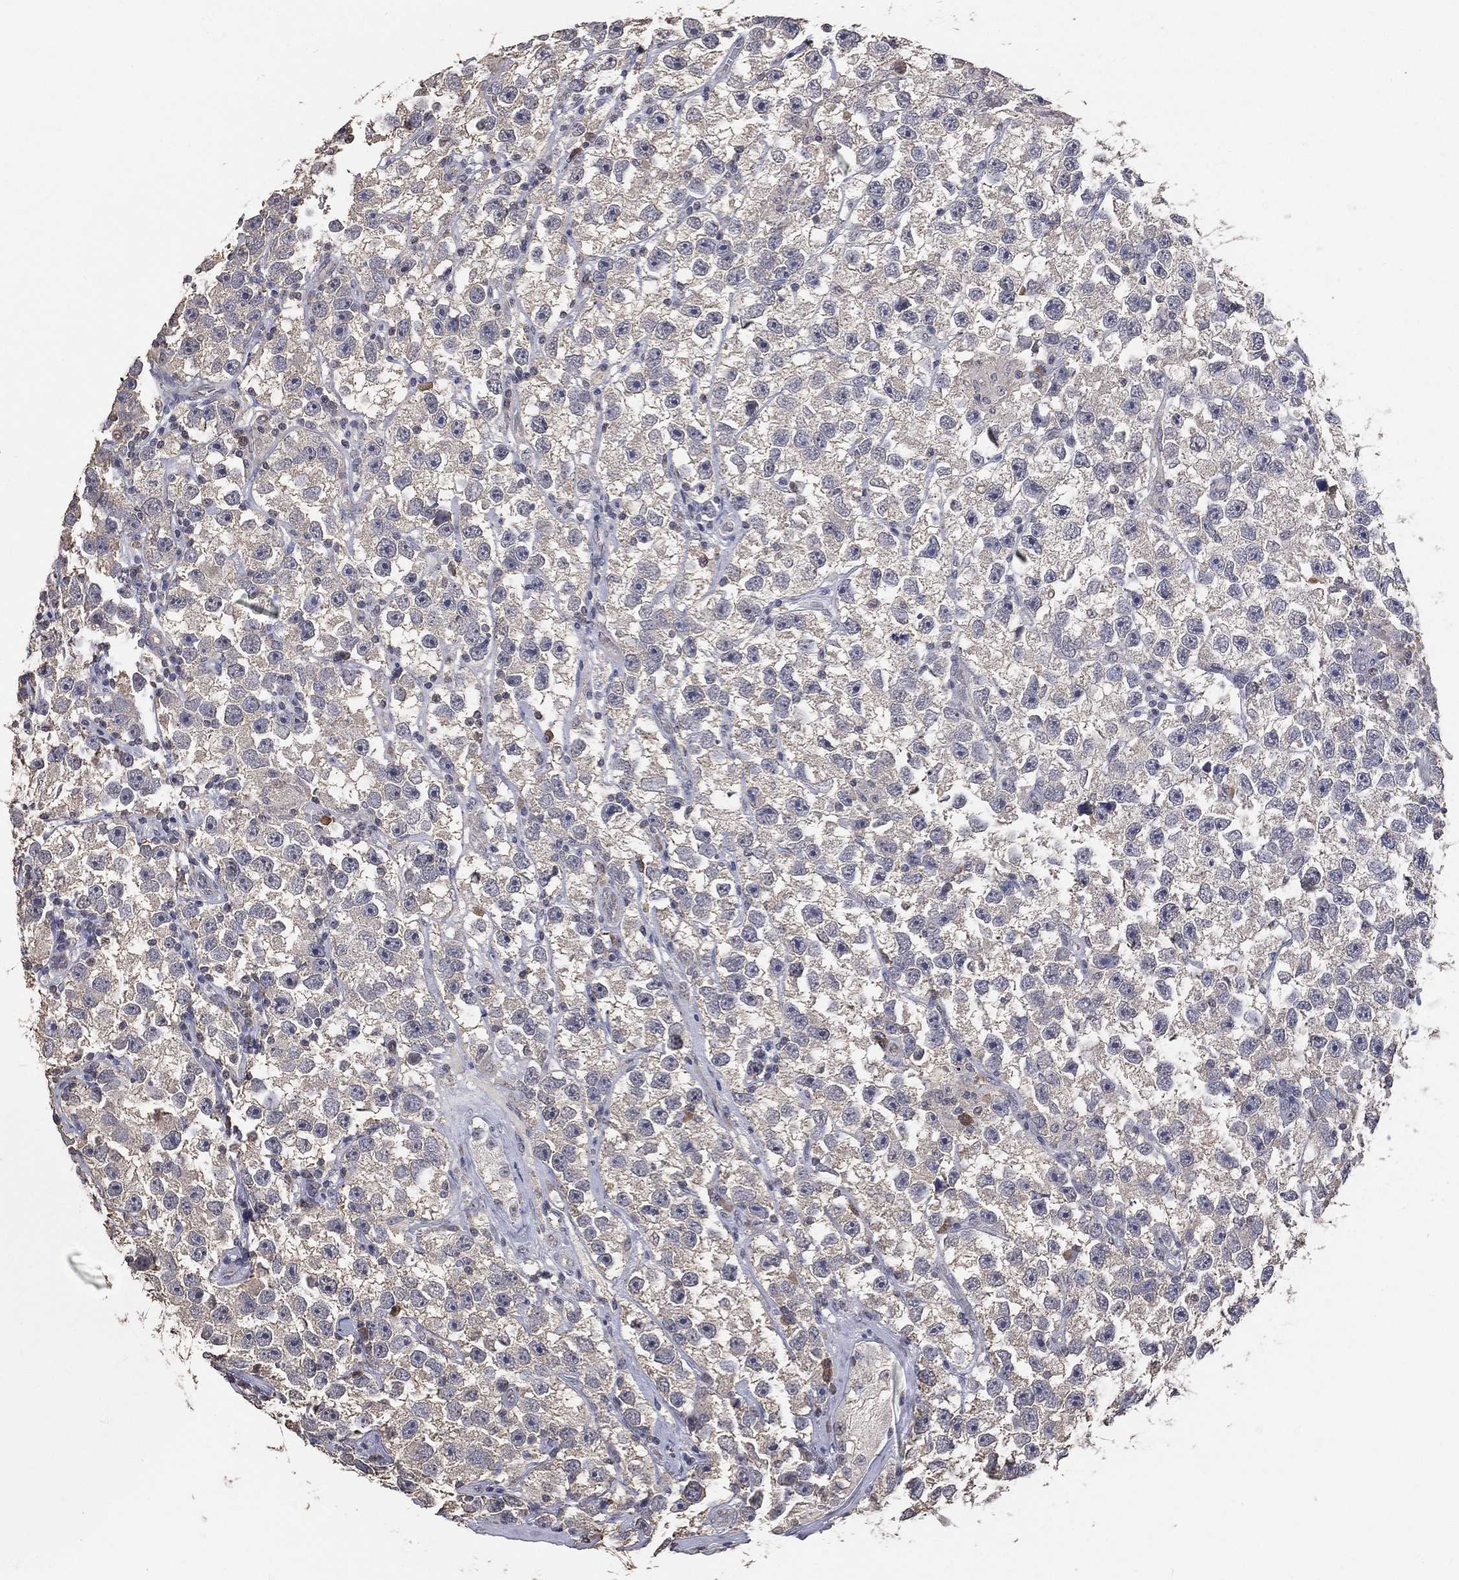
{"staining": {"intensity": "negative", "quantity": "none", "location": "none"}, "tissue": "testis cancer", "cell_type": "Tumor cells", "image_type": "cancer", "snomed": [{"axis": "morphology", "description": "Seminoma, NOS"}, {"axis": "topography", "description": "Testis"}], "caption": "This histopathology image is of testis cancer stained with immunohistochemistry (IHC) to label a protein in brown with the nuclei are counter-stained blue. There is no positivity in tumor cells. (DAB (3,3'-diaminobenzidine) IHC with hematoxylin counter stain).", "gene": "SNAP25", "patient": {"sex": "male", "age": 26}}